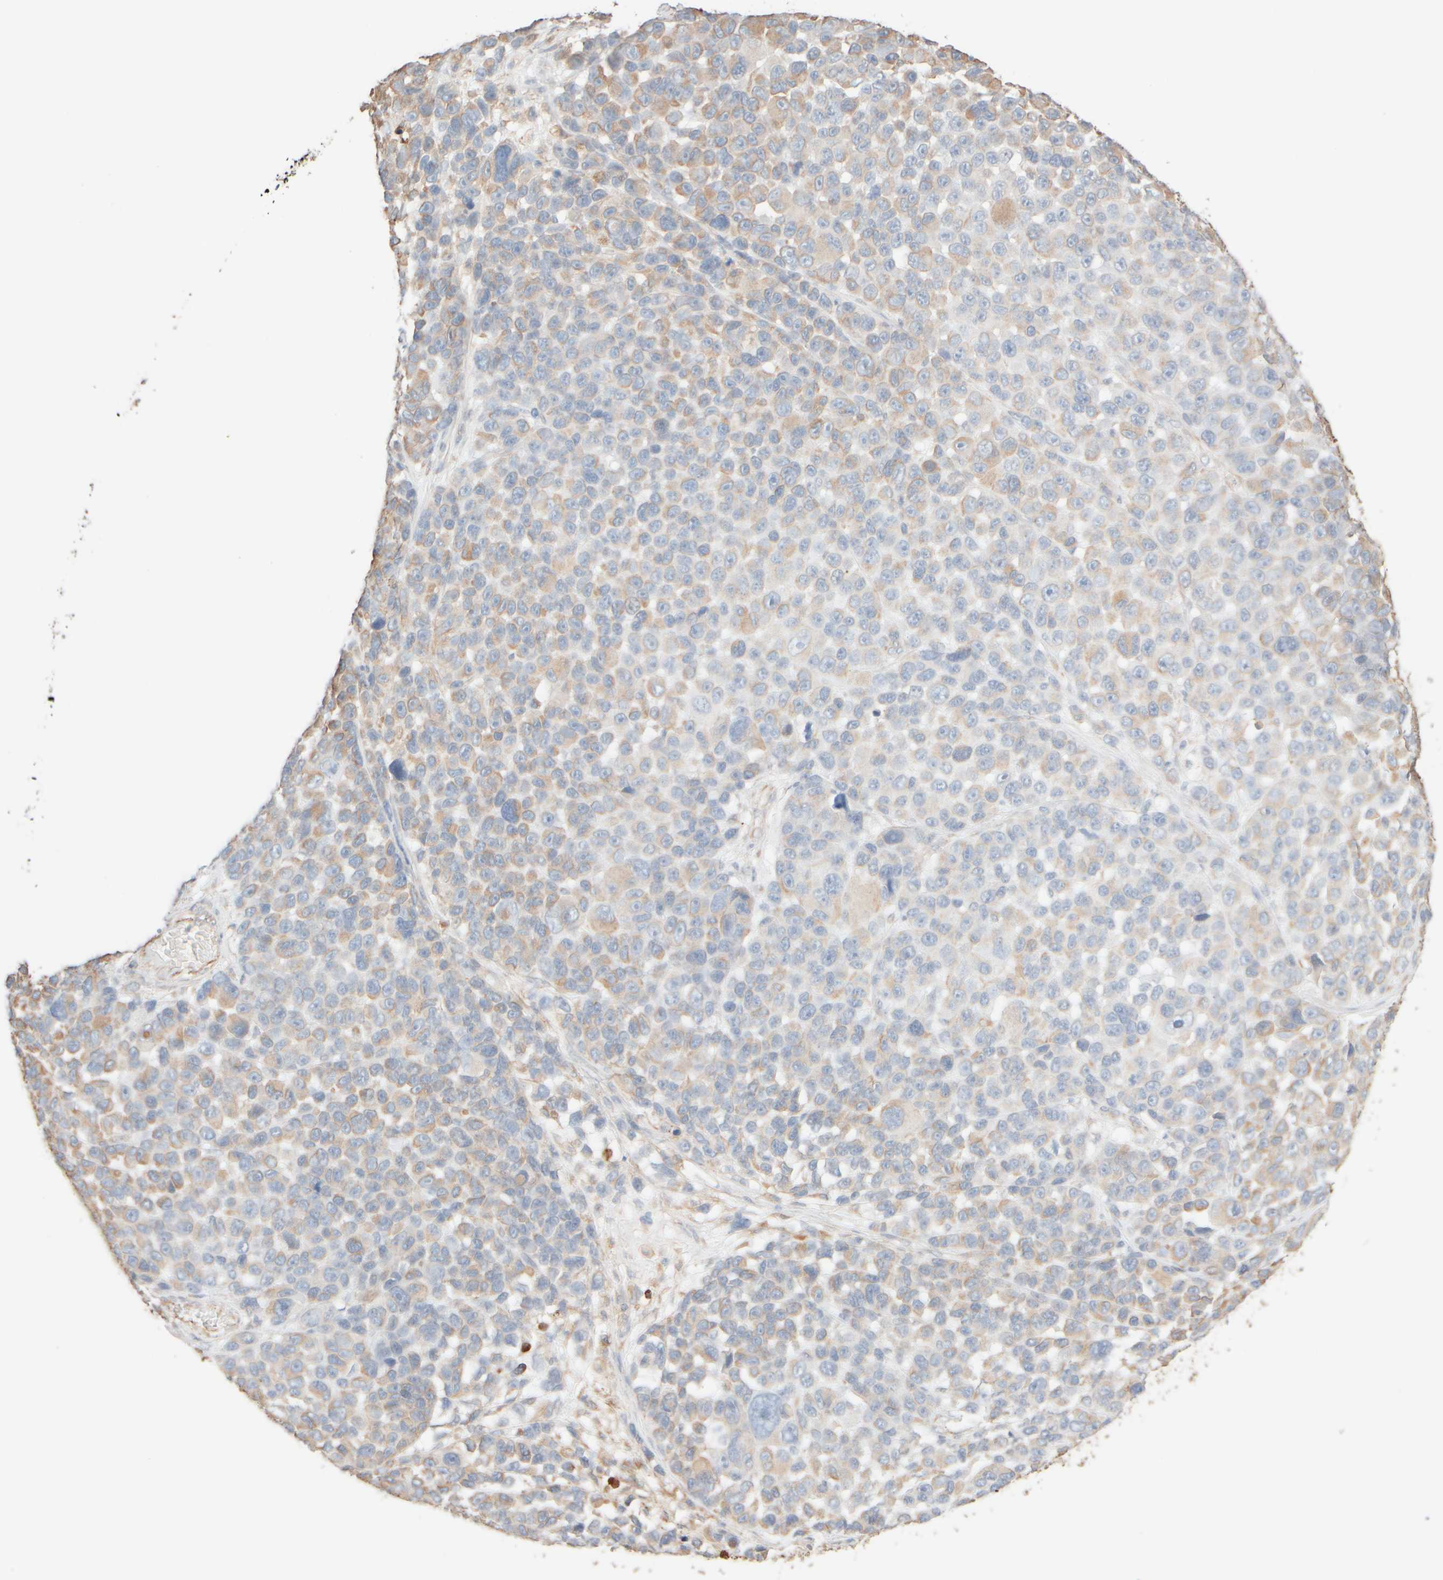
{"staining": {"intensity": "weak", "quantity": "25%-75%", "location": "cytoplasmic/membranous"}, "tissue": "melanoma", "cell_type": "Tumor cells", "image_type": "cancer", "snomed": [{"axis": "morphology", "description": "Malignant melanoma, NOS"}, {"axis": "topography", "description": "Skin"}], "caption": "Tumor cells exhibit low levels of weak cytoplasmic/membranous positivity in about 25%-75% of cells in malignant melanoma. The staining was performed using DAB to visualize the protein expression in brown, while the nuclei were stained in blue with hematoxylin (Magnification: 20x).", "gene": "KRT15", "patient": {"sex": "male", "age": 53}}